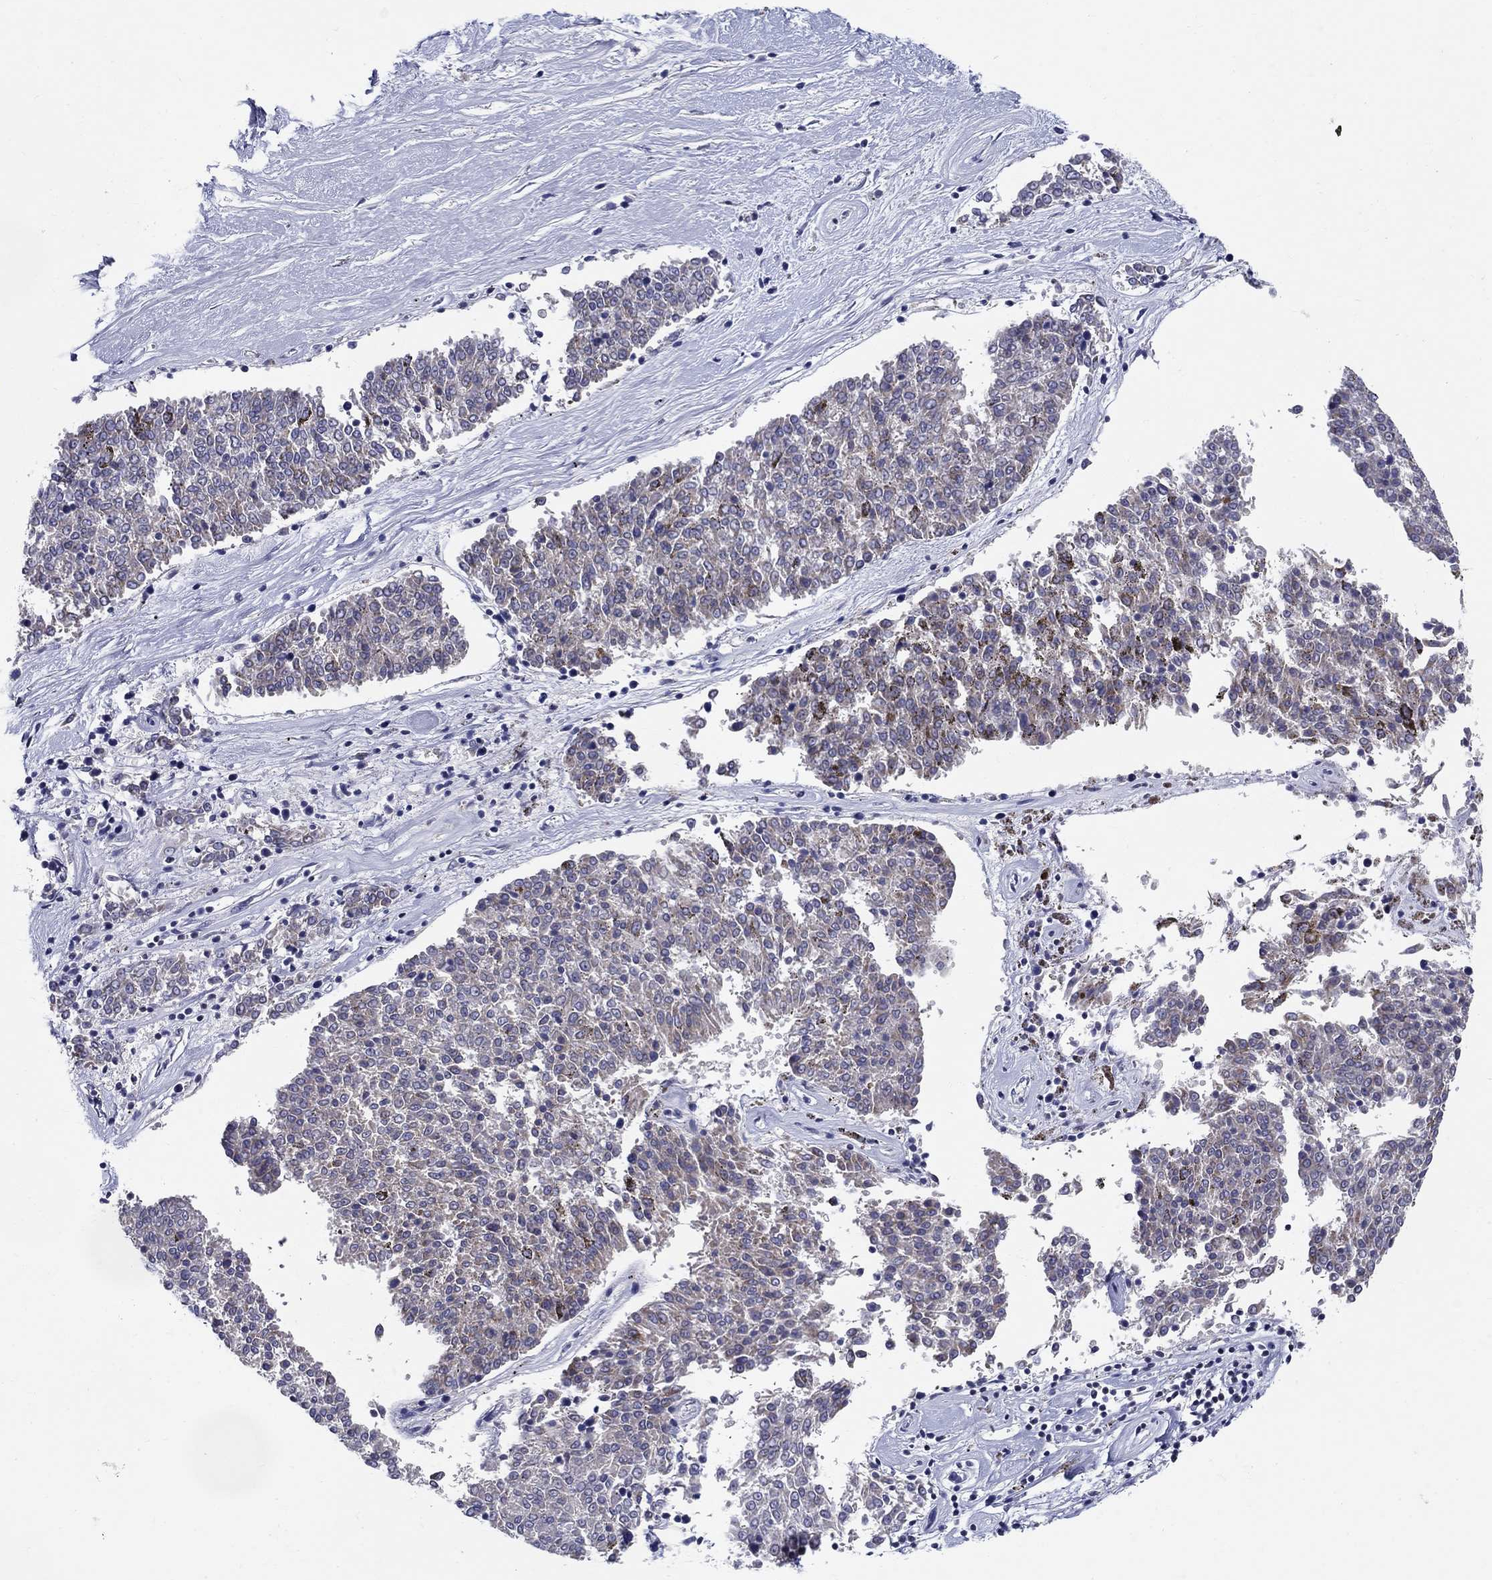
{"staining": {"intensity": "negative", "quantity": "none", "location": "none"}, "tissue": "melanoma", "cell_type": "Tumor cells", "image_type": "cancer", "snomed": [{"axis": "morphology", "description": "Malignant melanoma, NOS"}, {"axis": "topography", "description": "Skin"}], "caption": "This is an IHC micrograph of melanoma. There is no staining in tumor cells.", "gene": "CRYGD", "patient": {"sex": "female", "age": 72}}